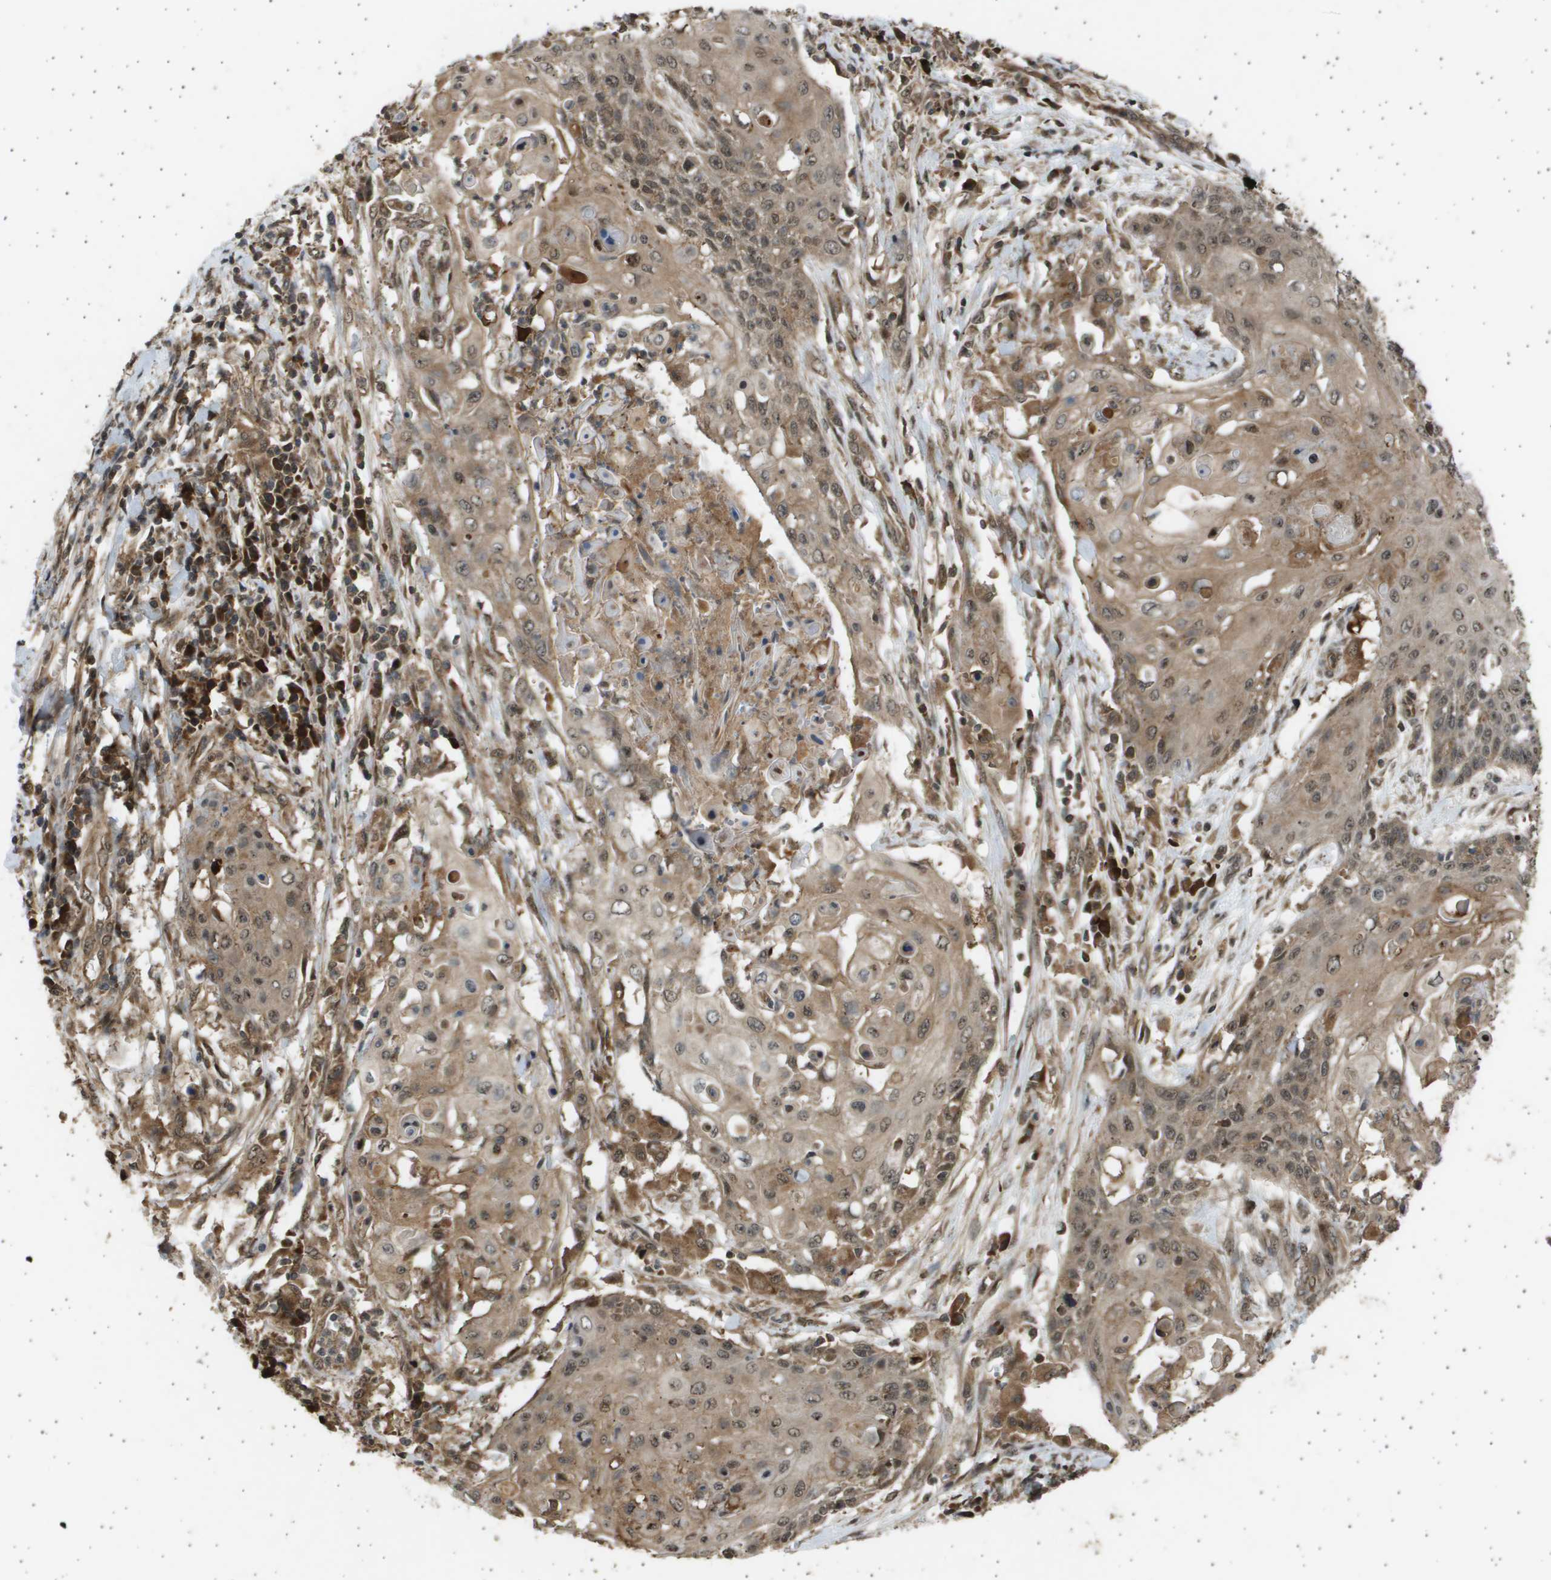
{"staining": {"intensity": "moderate", "quantity": ">75%", "location": "cytoplasmic/membranous,nuclear"}, "tissue": "cervical cancer", "cell_type": "Tumor cells", "image_type": "cancer", "snomed": [{"axis": "morphology", "description": "Squamous cell carcinoma, NOS"}, {"axis": "topography", "description": "Cervix"}], "caption": "A high-resolution micrograph shows immunohistochemistry (IHC) staining of cervical cancer, which demonstrates moderate cytoplasmic/membranous and nuclear expression in approximately >75% of tumor cells.", "gene": "TNRC6A", "patient": {"sex": "female", "age": 39}}